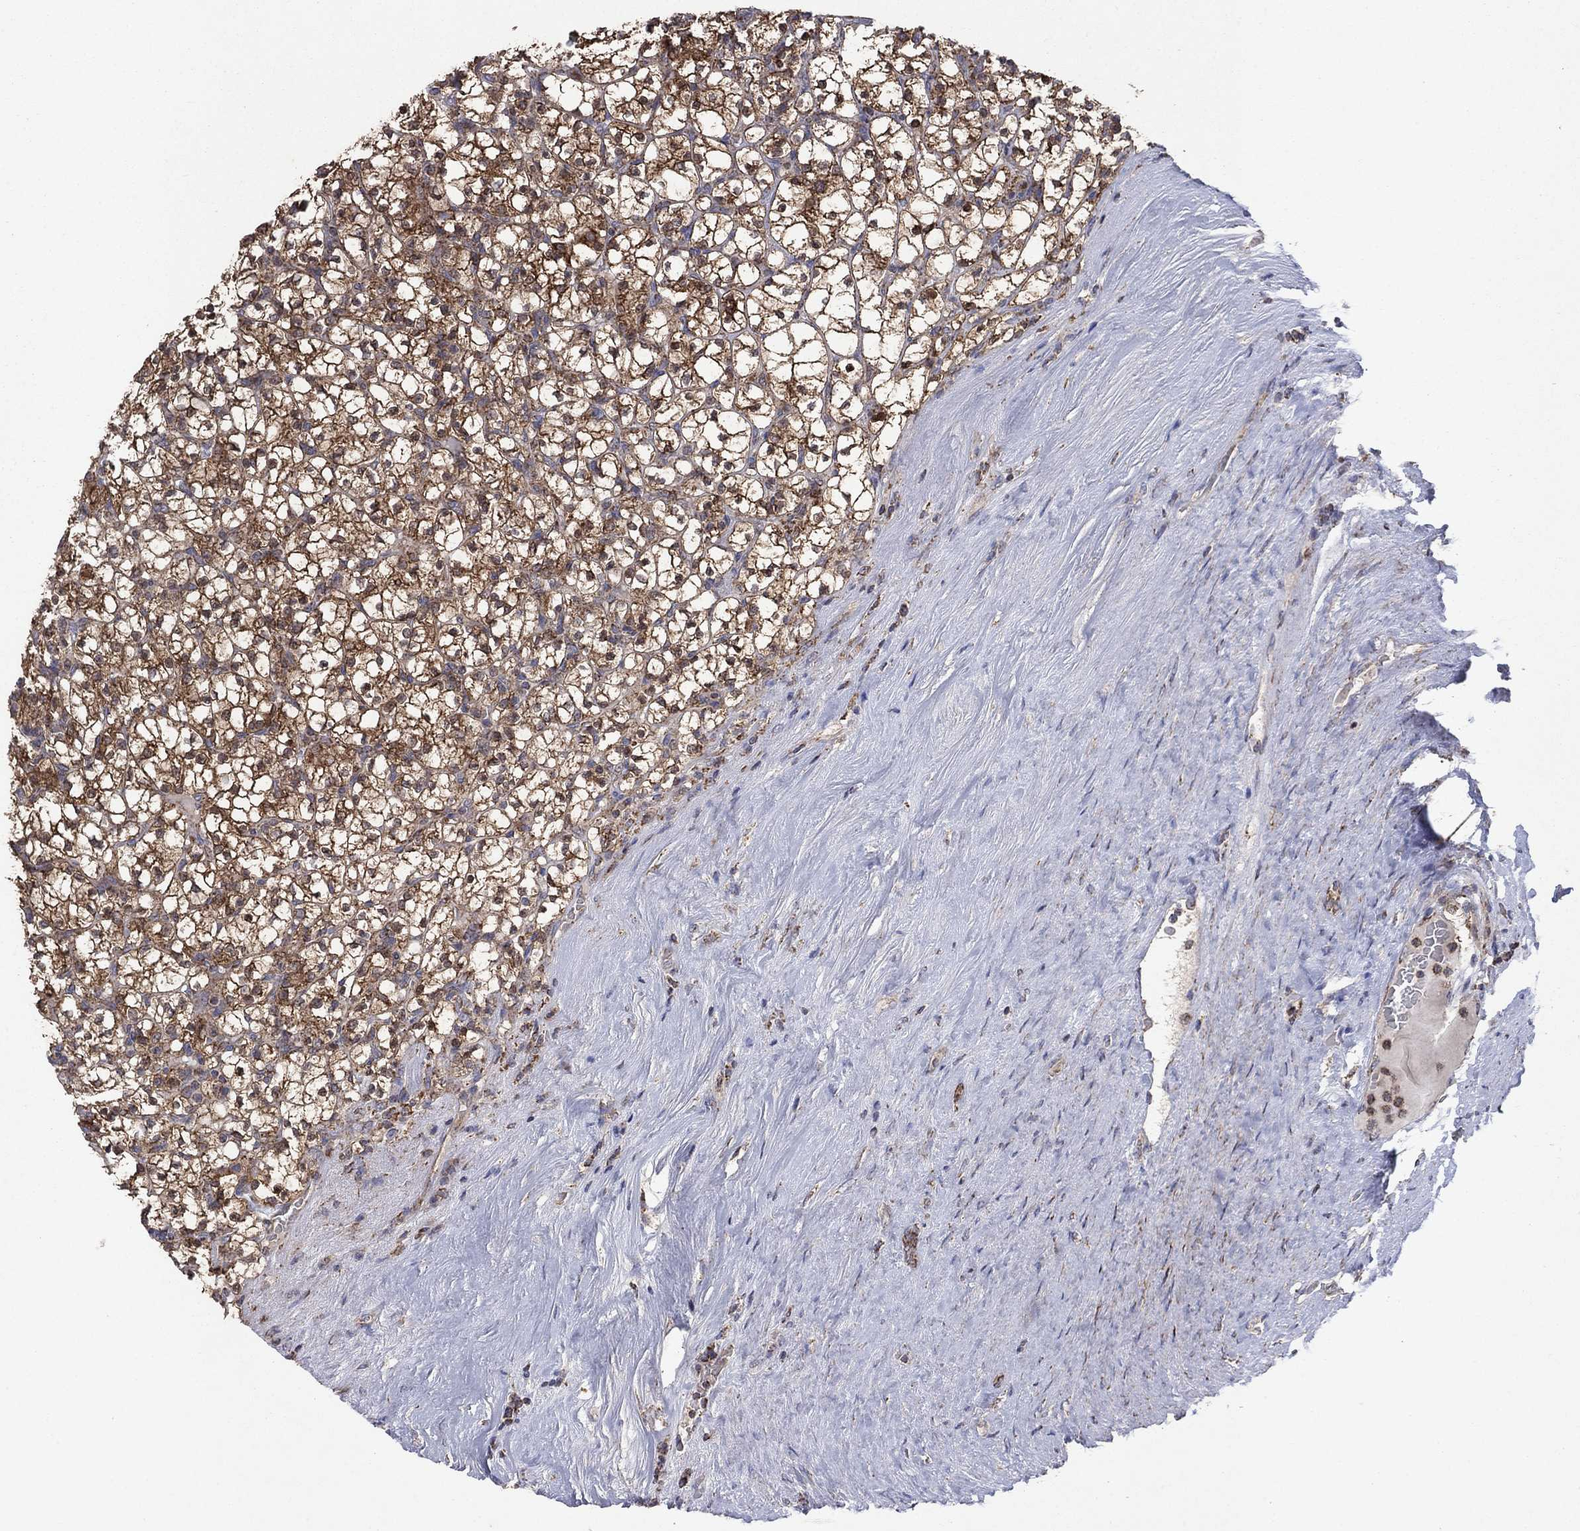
{"staining": {"intensity": "strong", "quantity": ">75%", "location": "cytoplasmic/membranous"}, "tissue": "renal cancer", "cell_type": "Tumor cells", "image_type": "cancer", "snomed": [{"axis": "morphology", "description": "Adenocarcinoma, NOS"}, {"axis": "topography", "description": "Kidney"}], "caption": "IHC of renal cancer exhibits high levels of strong cytoplasmic/membranous staining in approximately >75% of tumor cells.", "gene": "DPH1", "patient": {"sex": "female", "age": 89}}